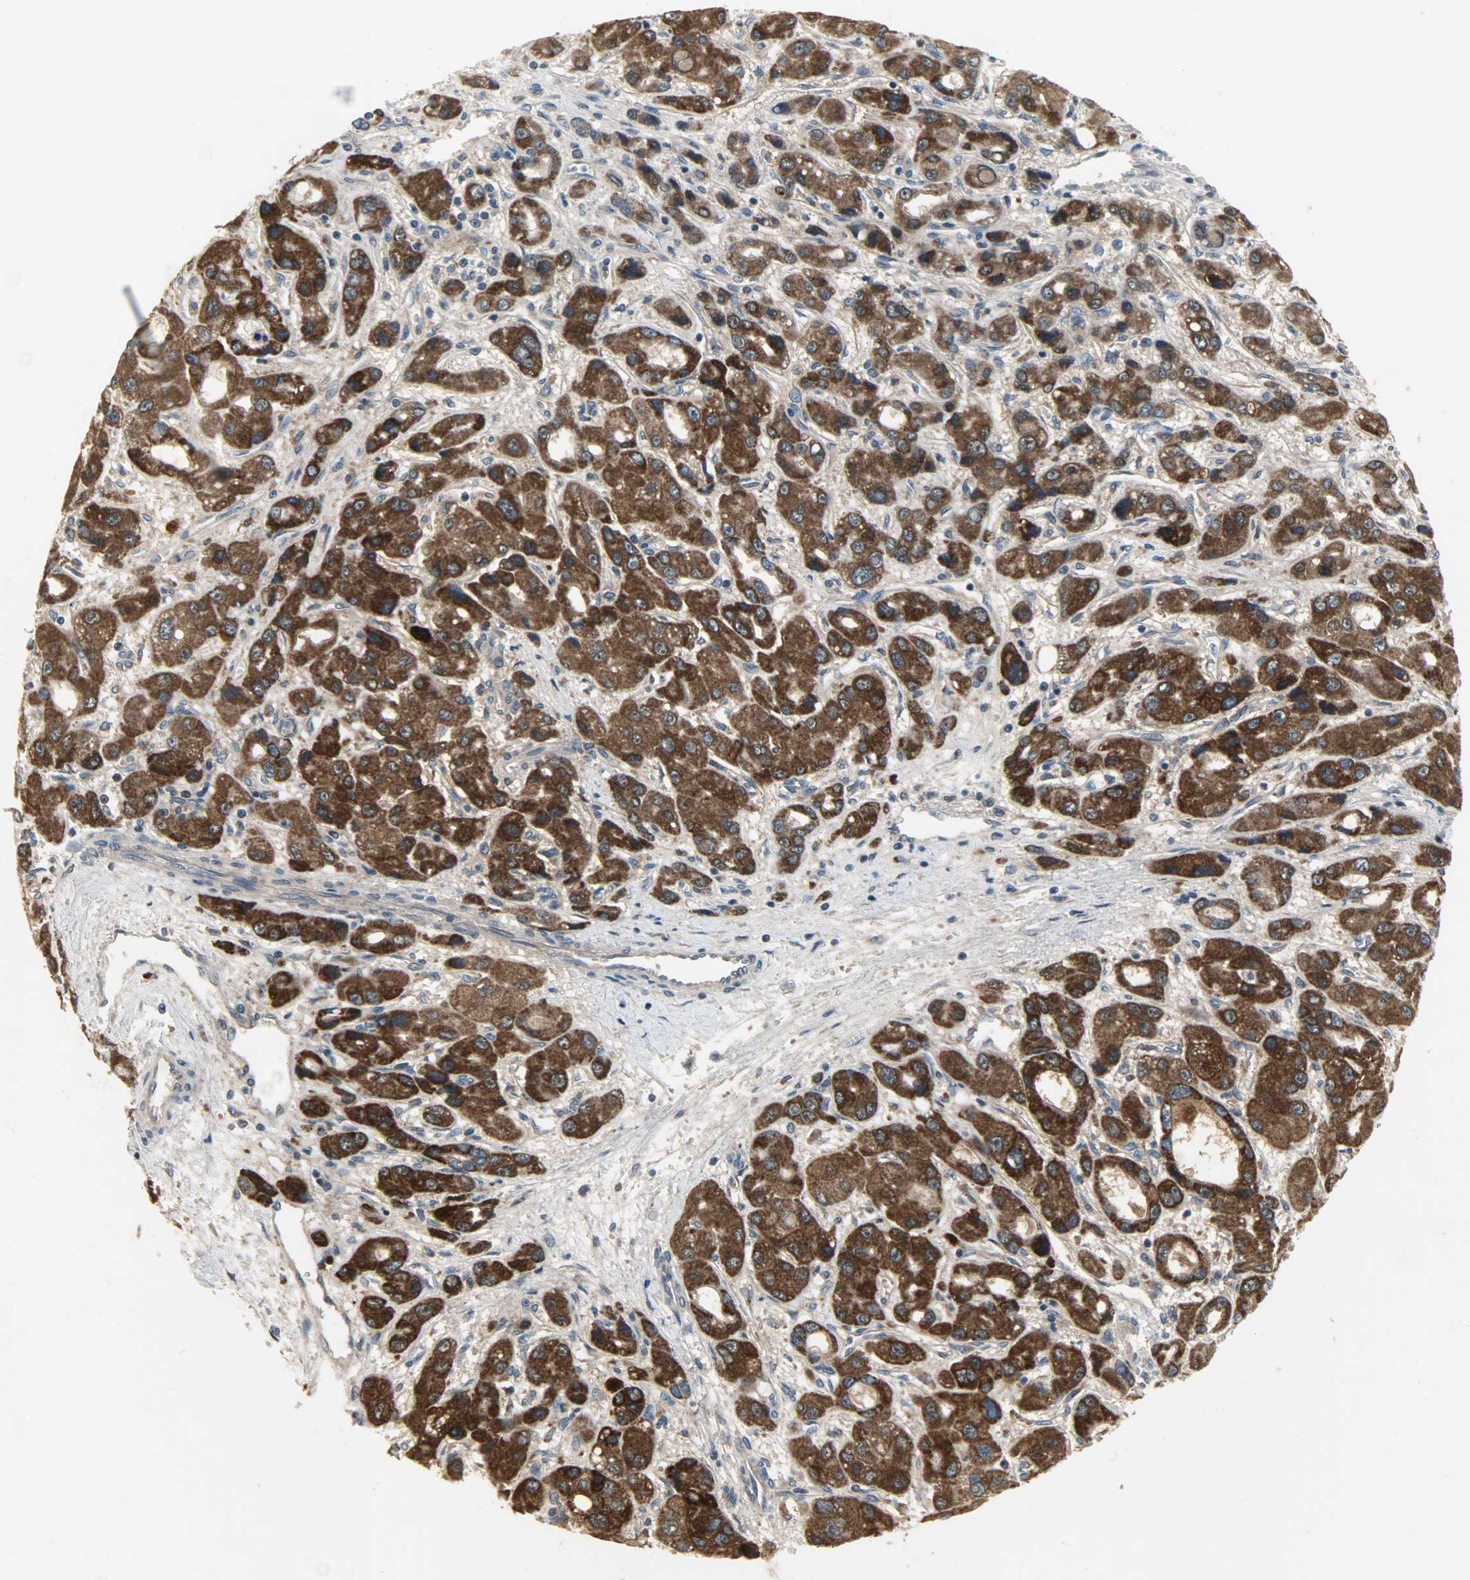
{"staining": {"intensity": "strong", "quantity": ">75%", "location": "cytoplasmic/membranous"}, "tissue": "liver cancer", "cell_type": "Tumor cells", "image_type": "cancer", "snomed": [{"axis": "morphology", "description": "Carcinoma, Hepatocellular, NOS"}, {"axis": "topography", "description": "Liver"}], "caption": "Liver cancer stained for a protein (brown) displays strong cytoplasmic/membranous positive expression in about >75% of tumor cells.", "gene": "AMT", "patient": {"sex": "male", "age": 55}}